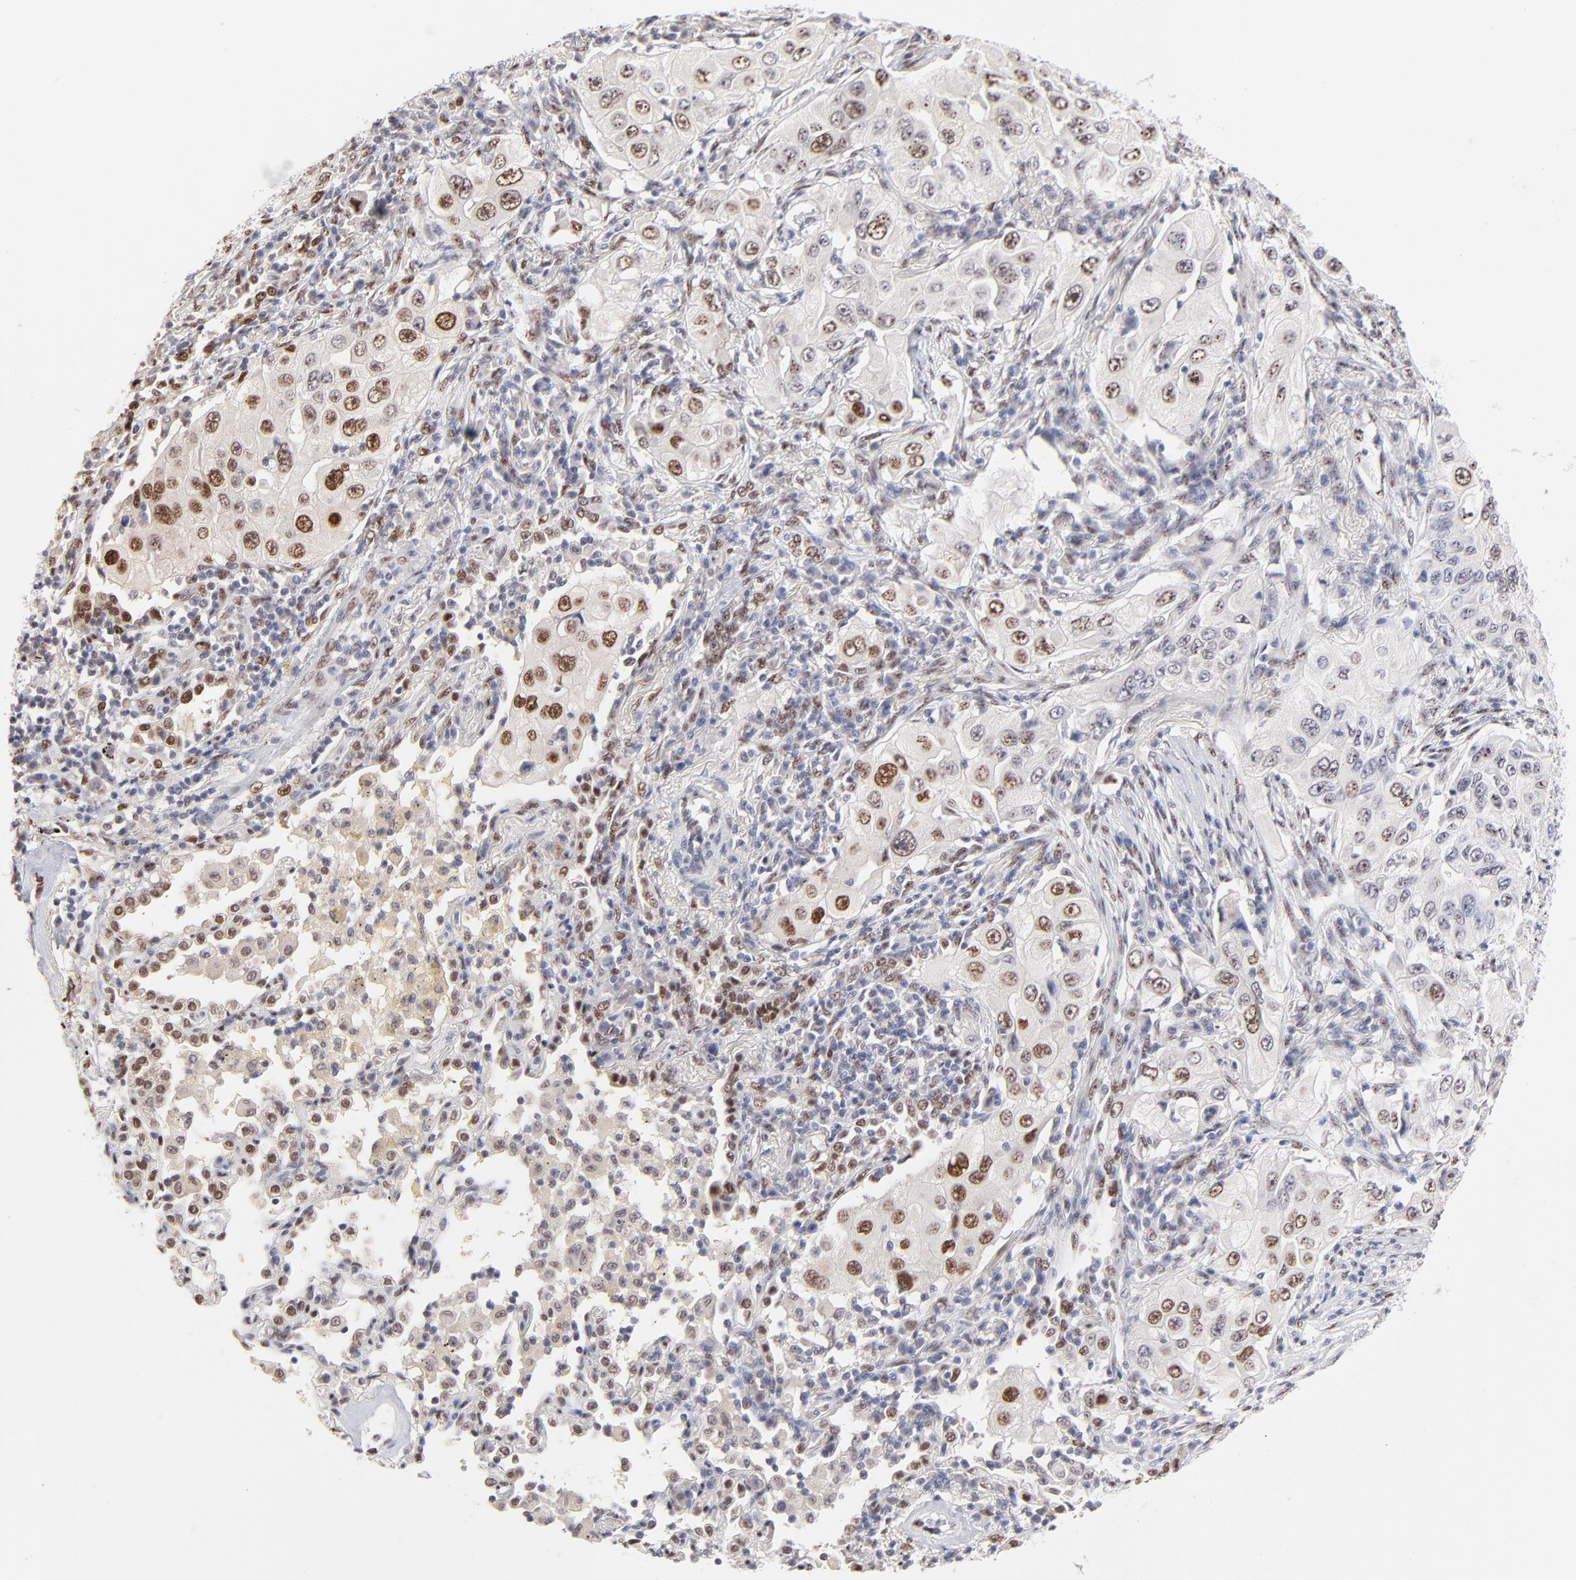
{"staining": {"intensity": "moderate", "quantity": ">75%", "location": "nuclear"}, "tissue": "lung cancer", "cell_type": "Tumor cells", "image_type": "cancer", "snomed": [{"axis": "morphology", "description": "Adenocarcinoma, NOS"}, {"axis": "topography", "description": "Lung"}], "caption": "Protein analysis of lung cancer tissue reveals moderate nuclear expression in approximately >75% of tumor cells.", "gene": "STAT3", "patient": {"sex": "male", "age": 84}}